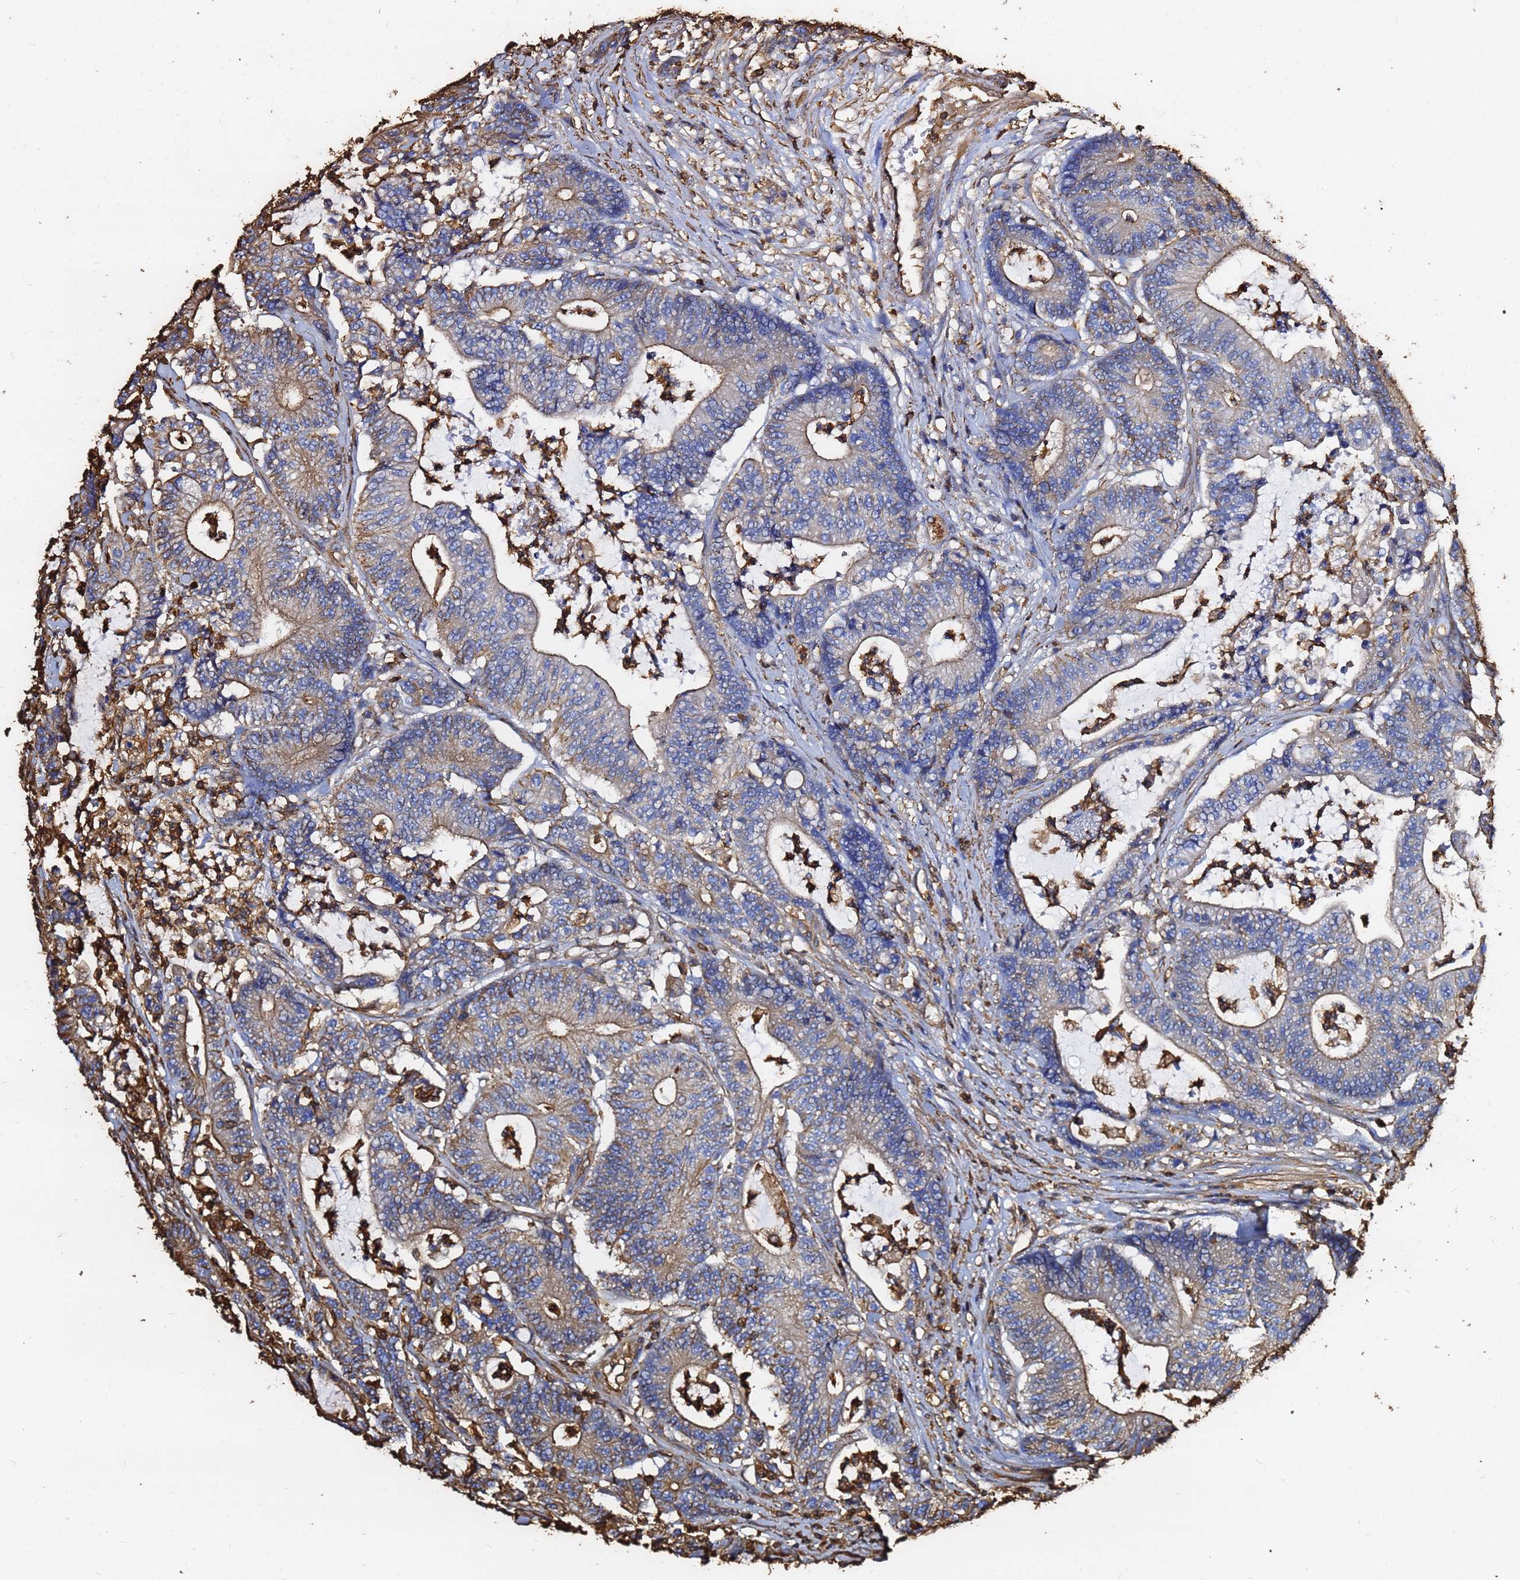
{"staining": {"intensity": "moderate", "quantity": "25%-75%", "location": "cytoplasmic/membranous"}, "tissue": "colorectal cancer", "cell_type": "Tumor cells", "image_type": "cancer", "snomed": [{"axis": "morphology", "description": "Adenocarcinoma, NOS"}, {"axis": "topography", "description": "Colon"}], "caption": "Adenocarcinoma (colorectal) stained for a protein (brown) reveals moderate cytoplasmic/membranous positive expression in about 25%-75% of tumor cells.", "gene": "ACTB", "patient": {"sex": "female", "age": 84}}